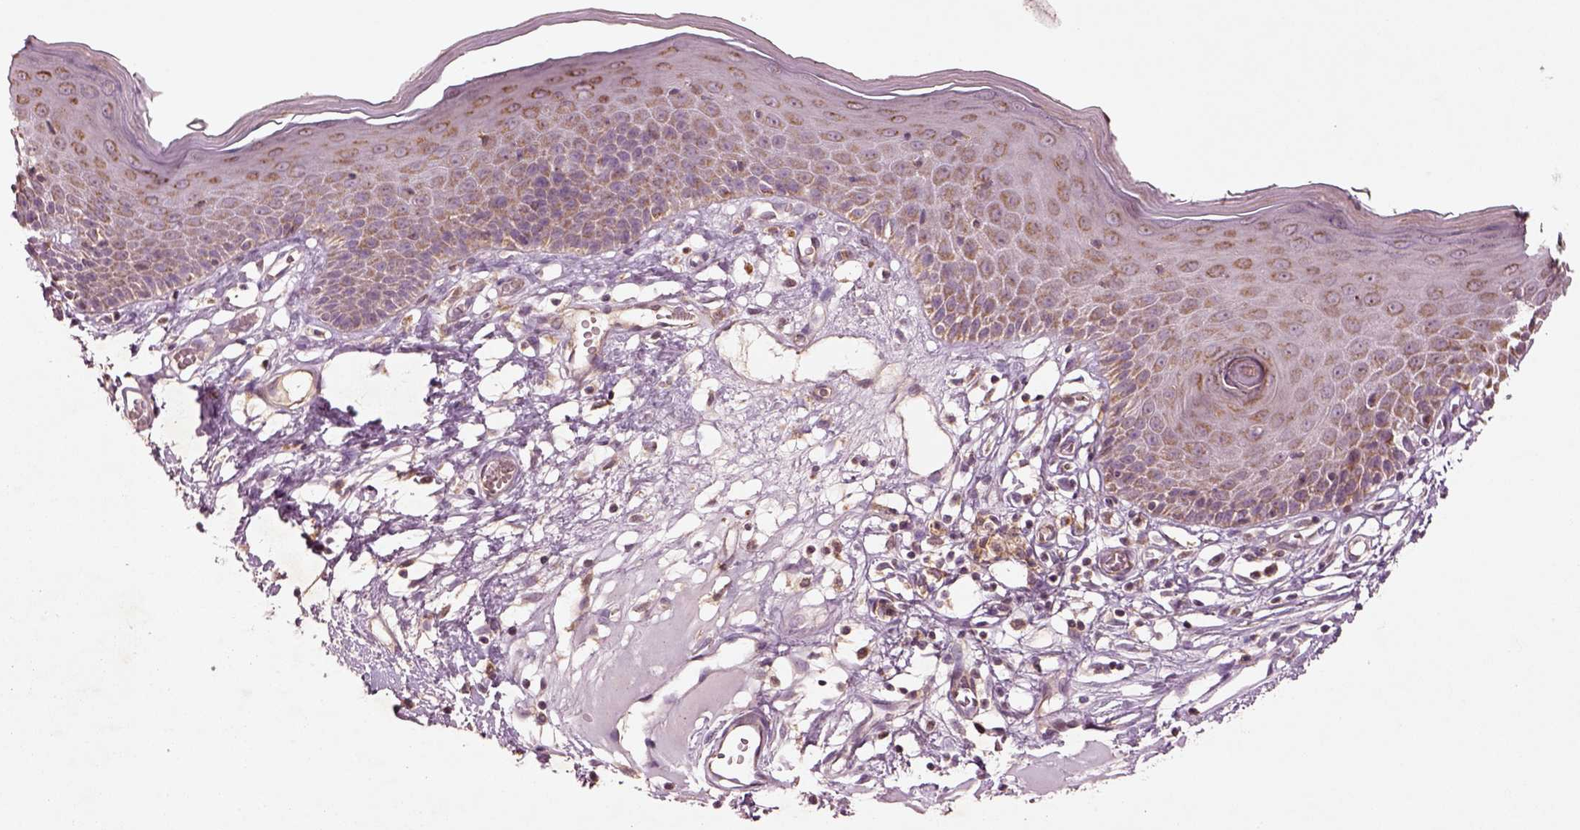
{"staining": {"intensity": "weak", "quantity": "25%-75%", "location": "cytoplasmic/membranous"}, "tissue": "skin", "cell_type": "Epidermal cells", "image_type": "normal", "snomed": [{"axis": "morphology", "description": "Normal tissue, NOS"}, {"axis": "topography", "description": "Vulva"}], "caption": "Protein expression analysis of unremarkable skin reveals weak cytoplasmic/membranous expression in about 25%-75% of epidermal cells.", "gene": "SLC25A31", "patient": {"sex": "female", "age": 68}}